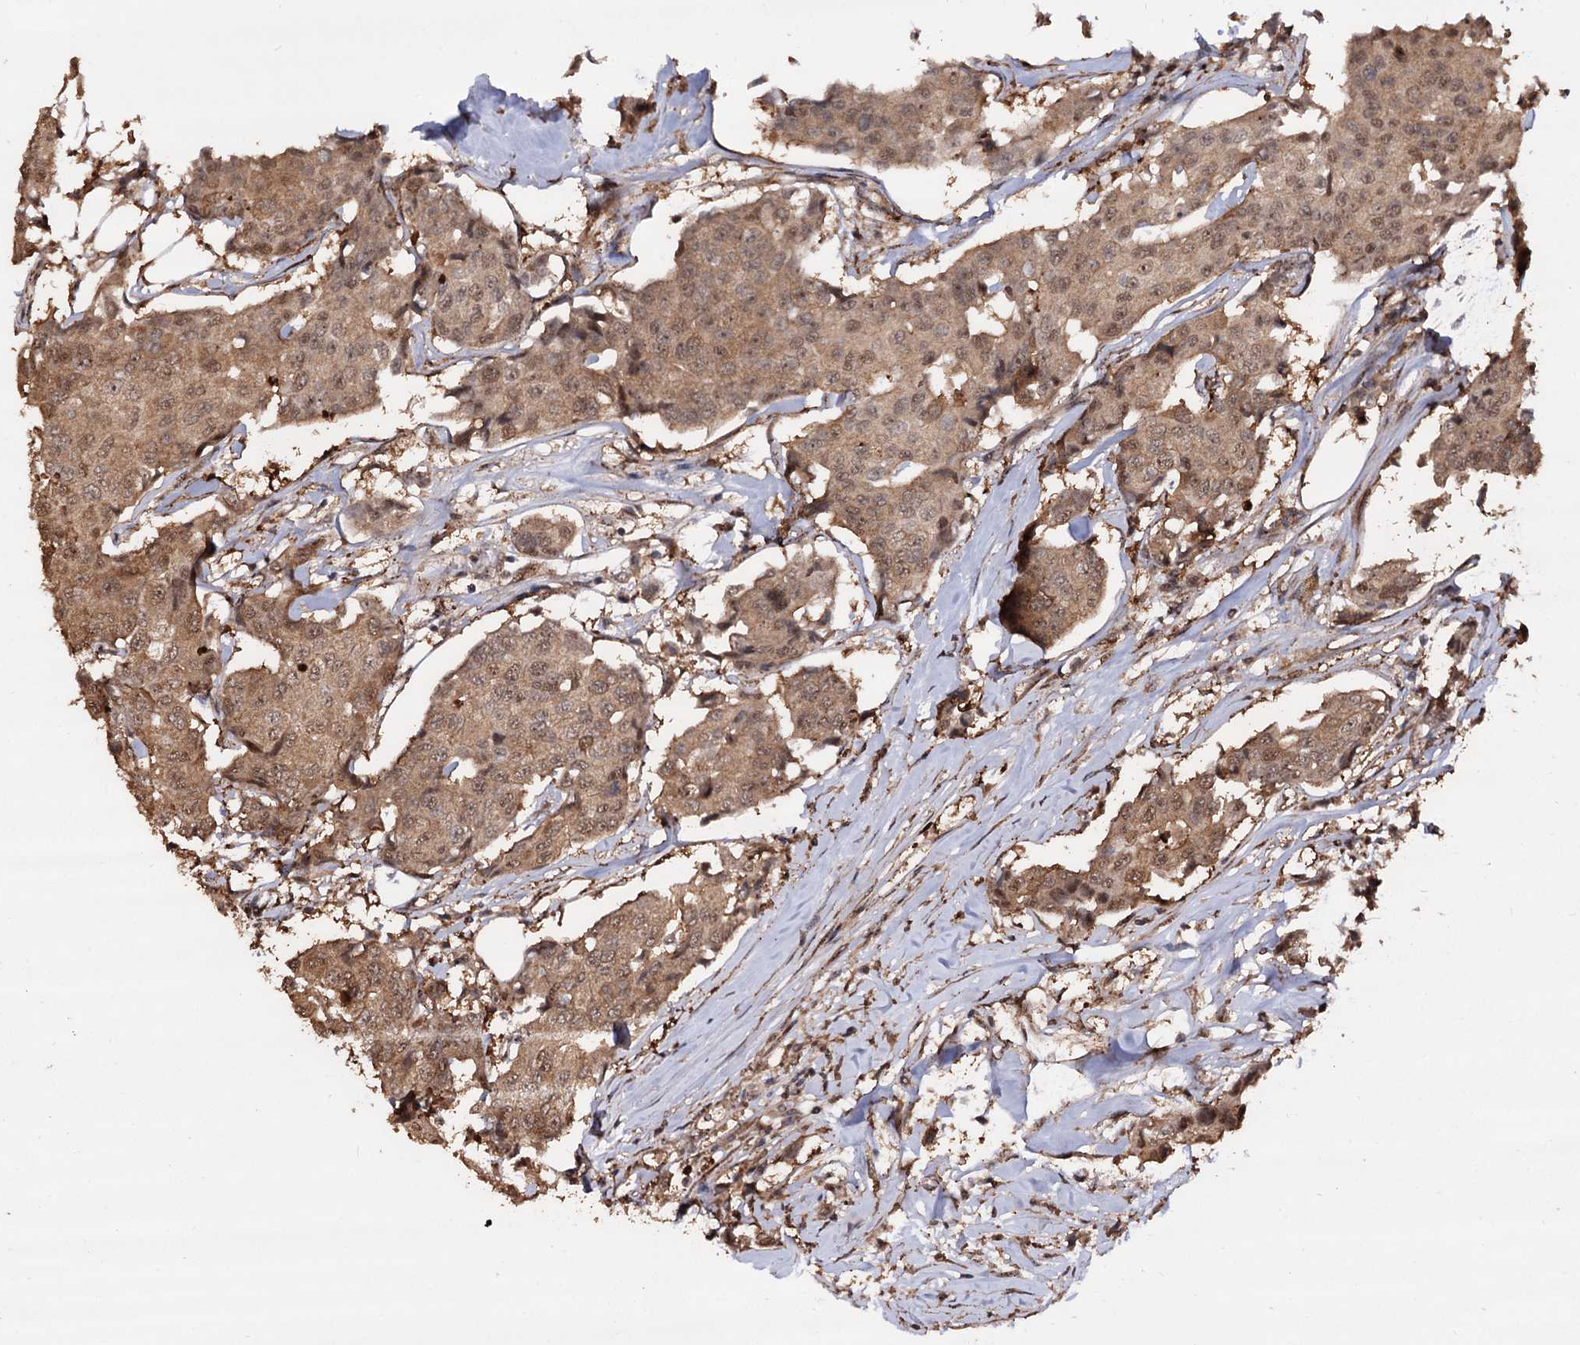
{"staining": {"intensity": "moderate", "quantity": ">75%", "location": "cytoplasmic/membranous,nuclear"}, "tissue": "breast cancer", "cell_type": "Tumor cells", "image_type": "cancer", "snomed": [{"axis": "morphology", "description": "Duct carcinoma"}, {"axis": "topography", "description": "Breast"}], "caption": "Immunohistochemistry (IHC) photomicrograph of neoplastic tissue: breast invasive ductal carcinoma stained using immunohistochemistry shows medium levels of moderate protein expression localized specifically in the cytoplasmic/membranous and nuclear of tumor cells, appearing as a cytoplasmic/membranous and nuclear brown color.", "gene": "PIGB", "patient": {"sex": "female", "age": 80}}